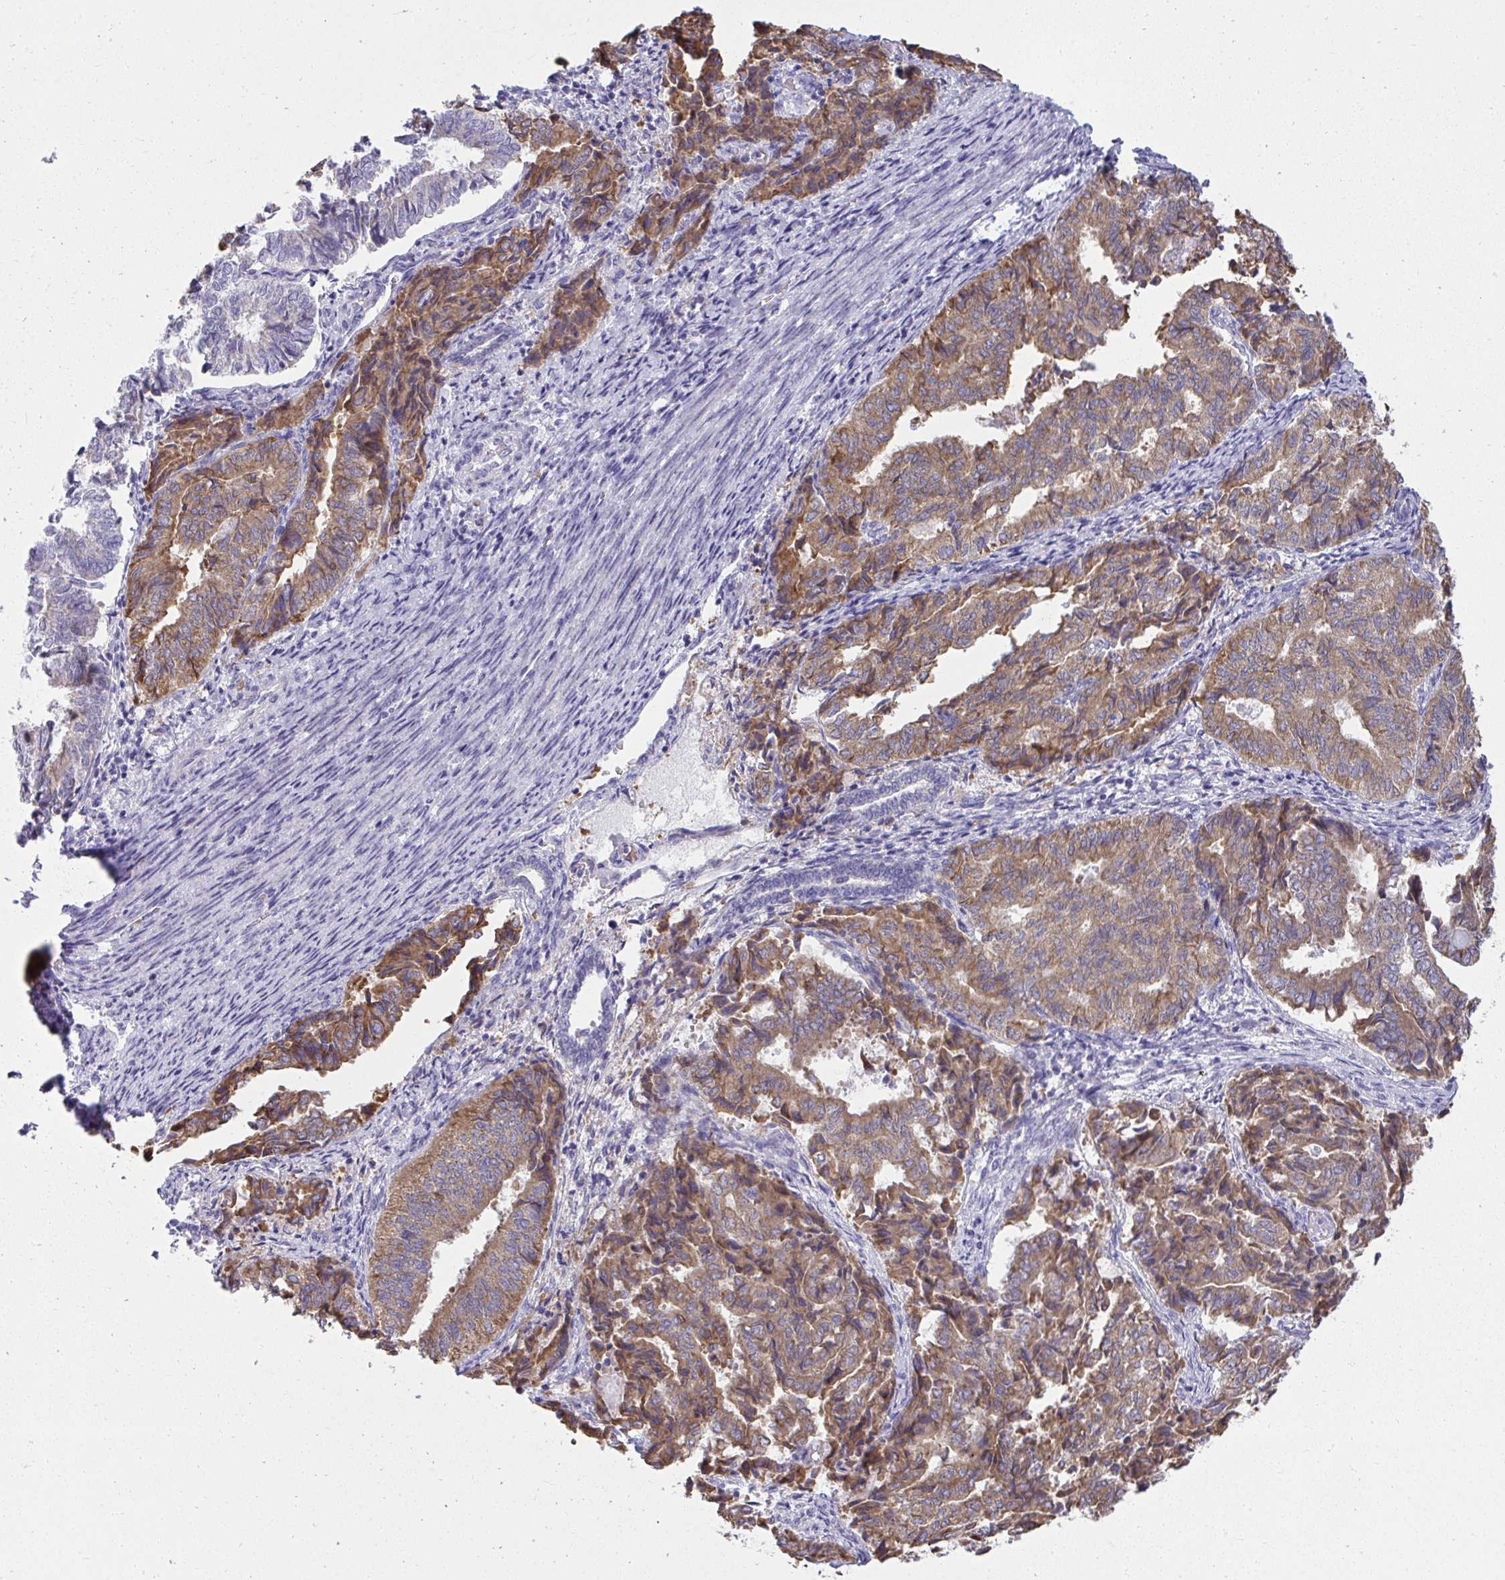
{"staining": {"intensity": "moderate", "quantity": "25%-75%", "location": "cytoplasmic/membranous"}, "tissue": "endometrial cancer", "cell_type": "Tumor cells", "image_type": "cancer", "snomed": [{"axis": "morphology", "description": "Adenocarcinoma, NOS"}, {"axis": "topography", "description": "Endometrium"}], "caption": "DAB immunohistochemical staining of adenocarcinoma (endometrial) displays moderate cytoplasmic/membranous protein expression in approximately 25%-75% of tumor cells.", "gene": "FASLG", "patient": {"sex": "female", "age": 80}}